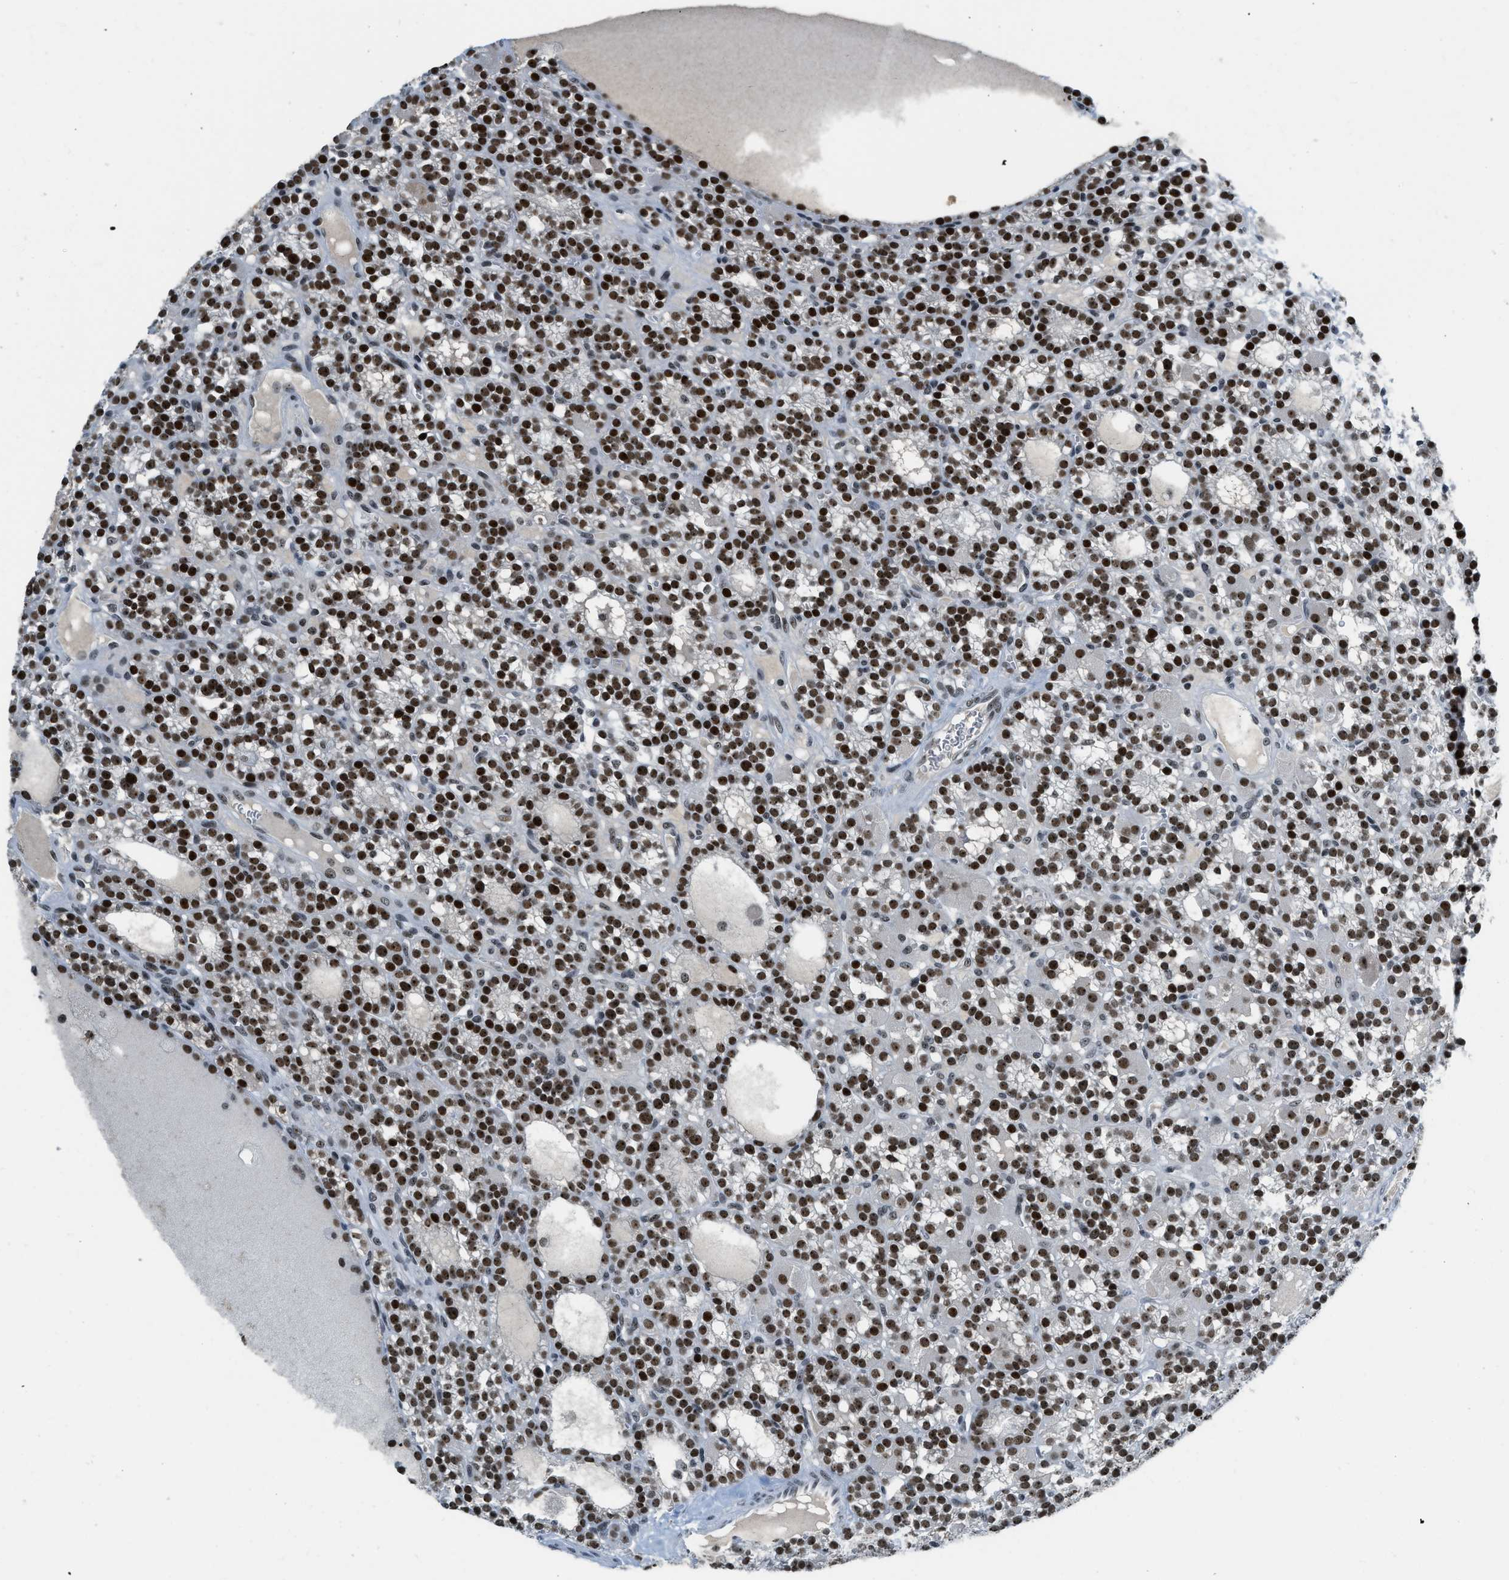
{"staining": {"intensity": "strong", "quantity": ">75%", "location": "nuclear"}, "tissue": "parathyroid gland", "cell_type": "Glandular cells", "image_type": "normal", "snomed": [{"axis": "morphology", "description": "Normal tissue, NOS"}, {"axis": "morphology", "description": "Adenoma, NOS"}, {"axis": "topography", "description": "Parathyroid gland"}], "caption": "High-power microscopy captured an immunohistochemistry histopathology image of benign parathyroid gland, revealing strong nuclear staining in approximately >75% of glandular cells. Using DAB (brown) and hematoxylin (blue) stains, captured at high magnification using brightfield microscopy.", "gene": "URB1", "patient": {"sex": "female", "age": 58}}